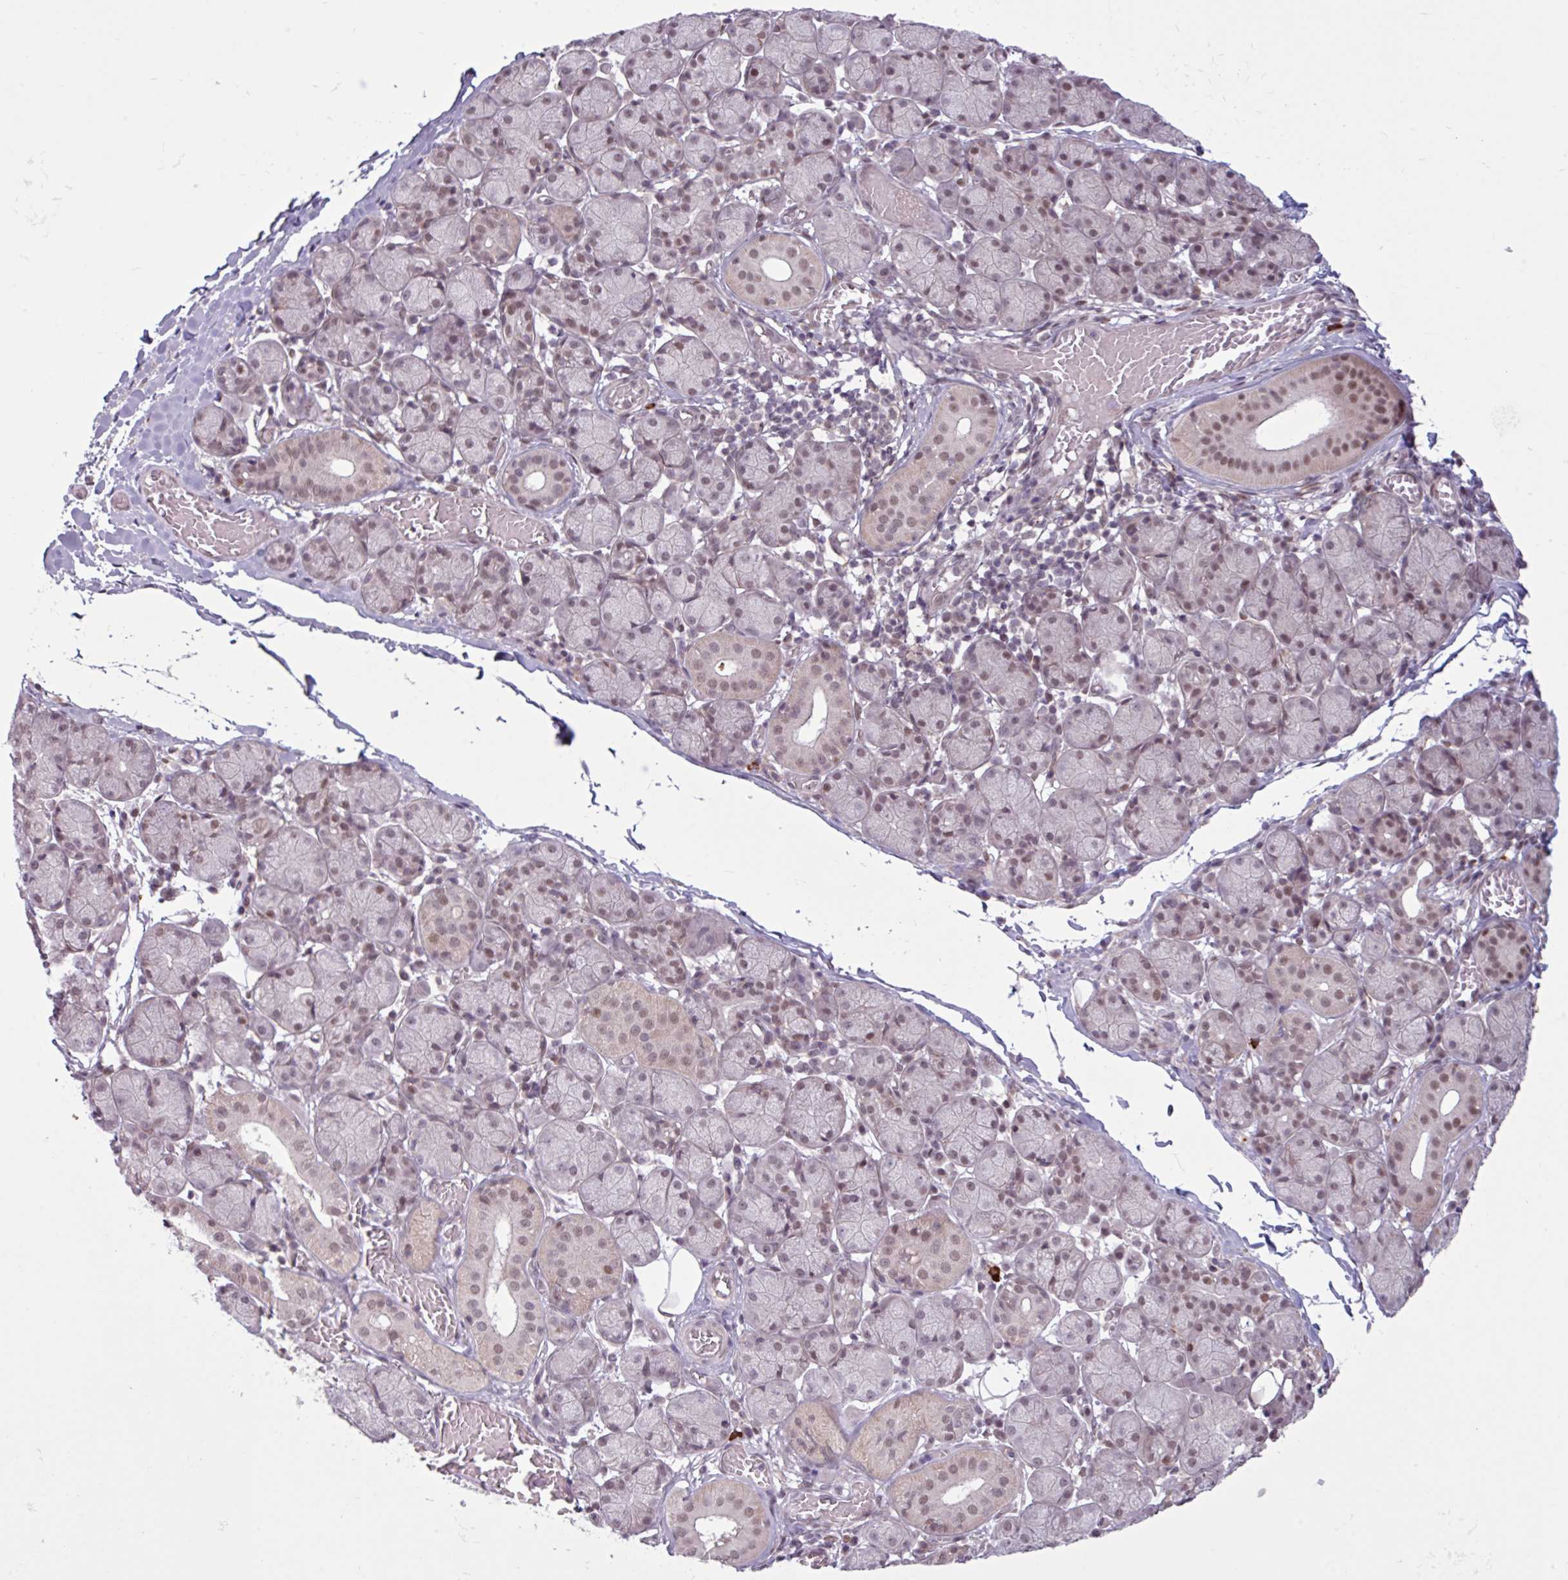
{"staining": {"intensity": "moderate", "quantity": "25%-75%", "location": "nuclear"}, "tissue": "salivary gland", "cell_type": "Glandular cells", "image_type": "normal", "snomed": [{"axis": "morphology", "description": "Normal tissue, NOS"}, {"axis": "topography", "description": "Salivary gland"}], "caption": "Immunohistochemistry (IHC) (DAB) staining of unremarkable human salivary gland displays moderate nuclear protein staining in approximately 25%-75% of glandular cells. Ihc stains the protein in brown and the nuclei are stained blue.", "gene": "NOTCH2", "patient": {"sex": "female", "age": 24}}